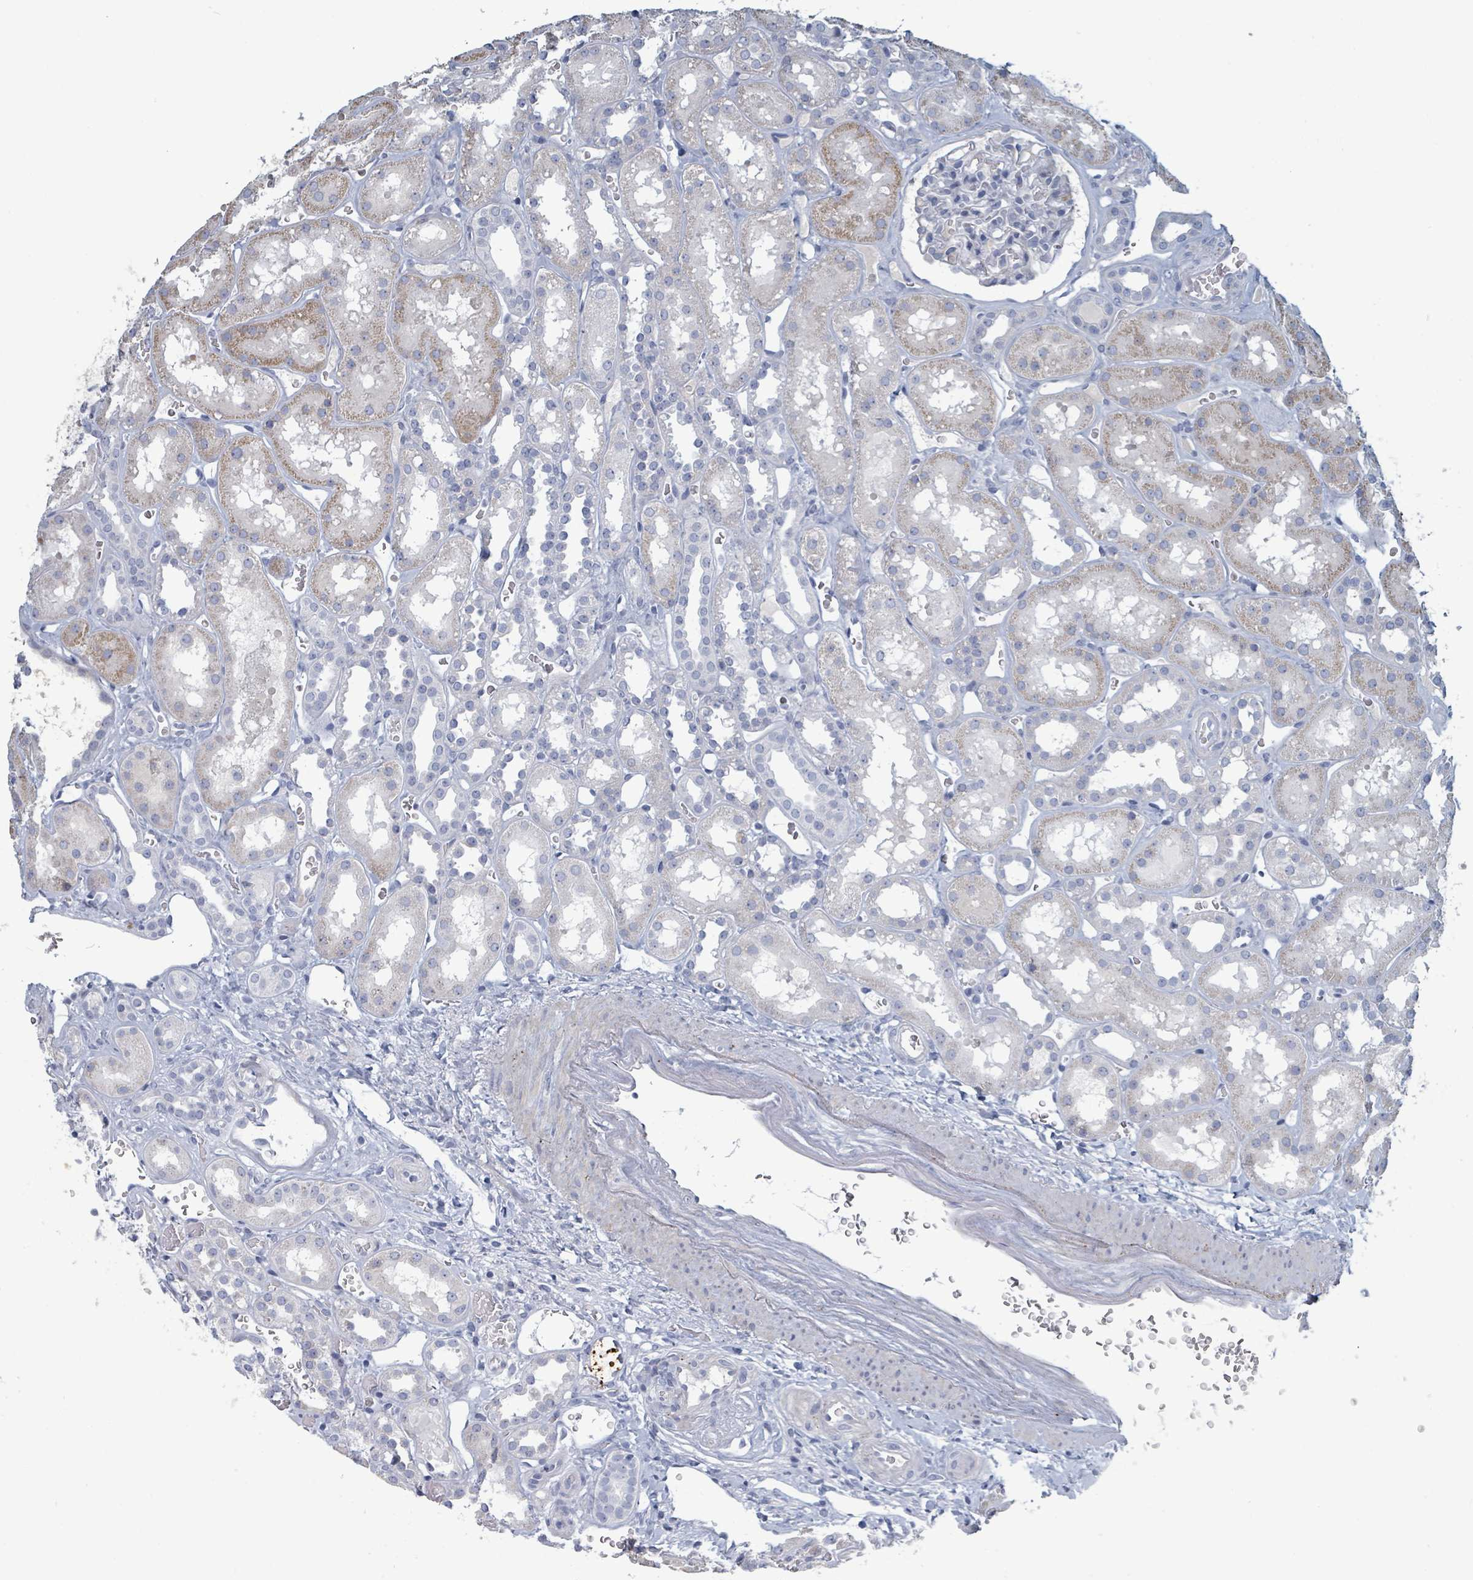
{"staining": {"intensity": "negative", "quantity": "none", "location": "none"}, "tissue": "kidney", "cell_type": "Cells in glomeruli", "image_type": "normal", "snomed": [{"axis": "morphology", "description": "Normal tissue, NOS"}, {"axis": "topography", "description": "Kidney"}], "caption": "A high-resolution histopathology image shows immunohistochemistry (IHC) staining of benign kidney, which shows no significant positivity in cells in glomeruli. (Immunohistochemistry, brightfield microscopy, high magnification).", "gene": "RAB33B", "patient": {"sex": "female", "age": 41}}